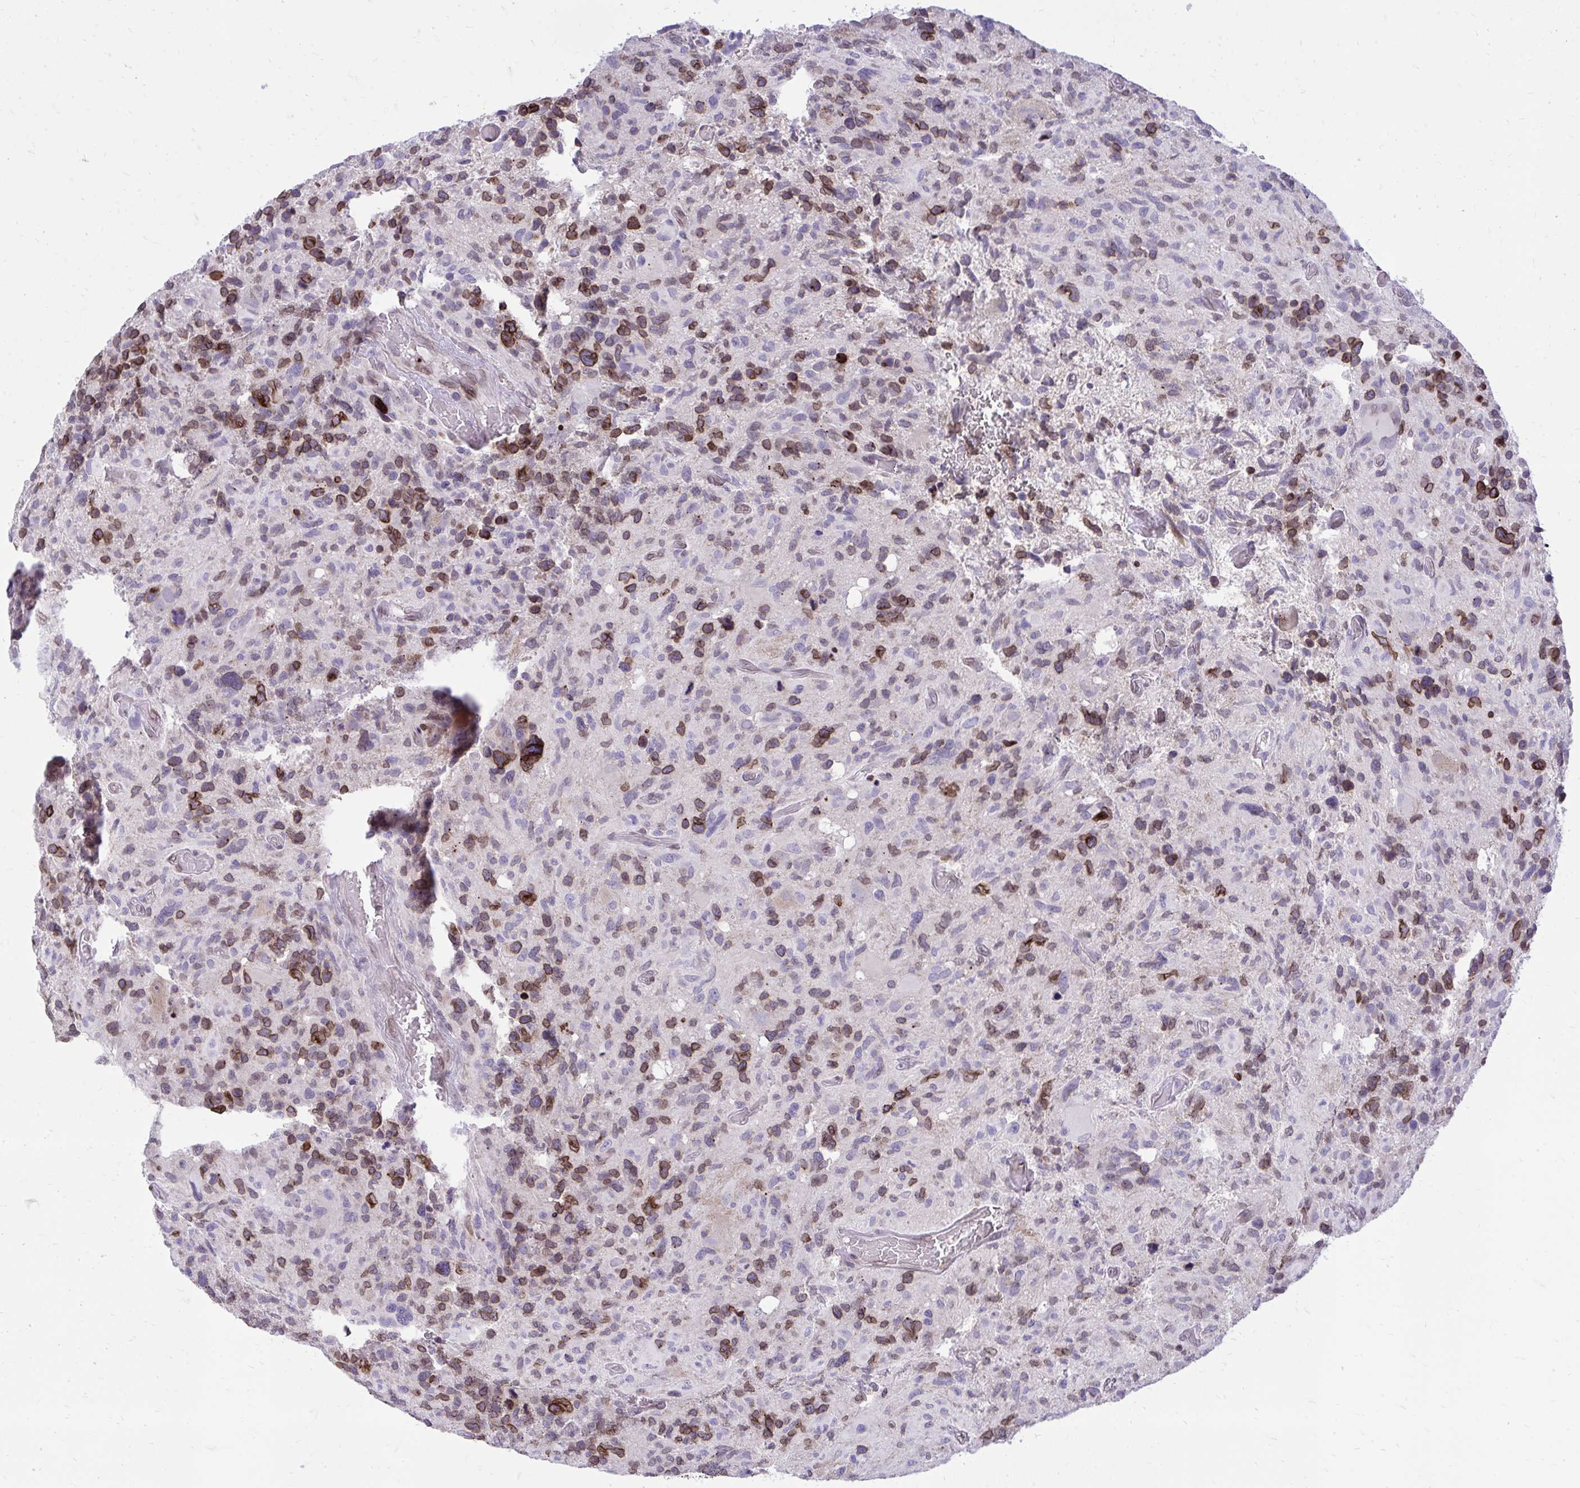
{"staining": {"intensity": "strong", "quantity": "<25%", "location": "cytoplasmic/membranous,nuclear"}, "tissue": "glioma", "cell_type": "Tumor cells", "image_type": "cancer", "snomed": [{"axis": "morphology", "description": "Glioma, malignant, High grade"}, {"axis": "topography", "description": "Brain"}], "caption": "Tumor cells reveal strong cytoplasmic/membranous and nuclear positivity in approximately <25% of cells in malignant glioma (high-grade).", "gene": "RPS6KA2", "patient": {"sex": "male", "age": 49}}